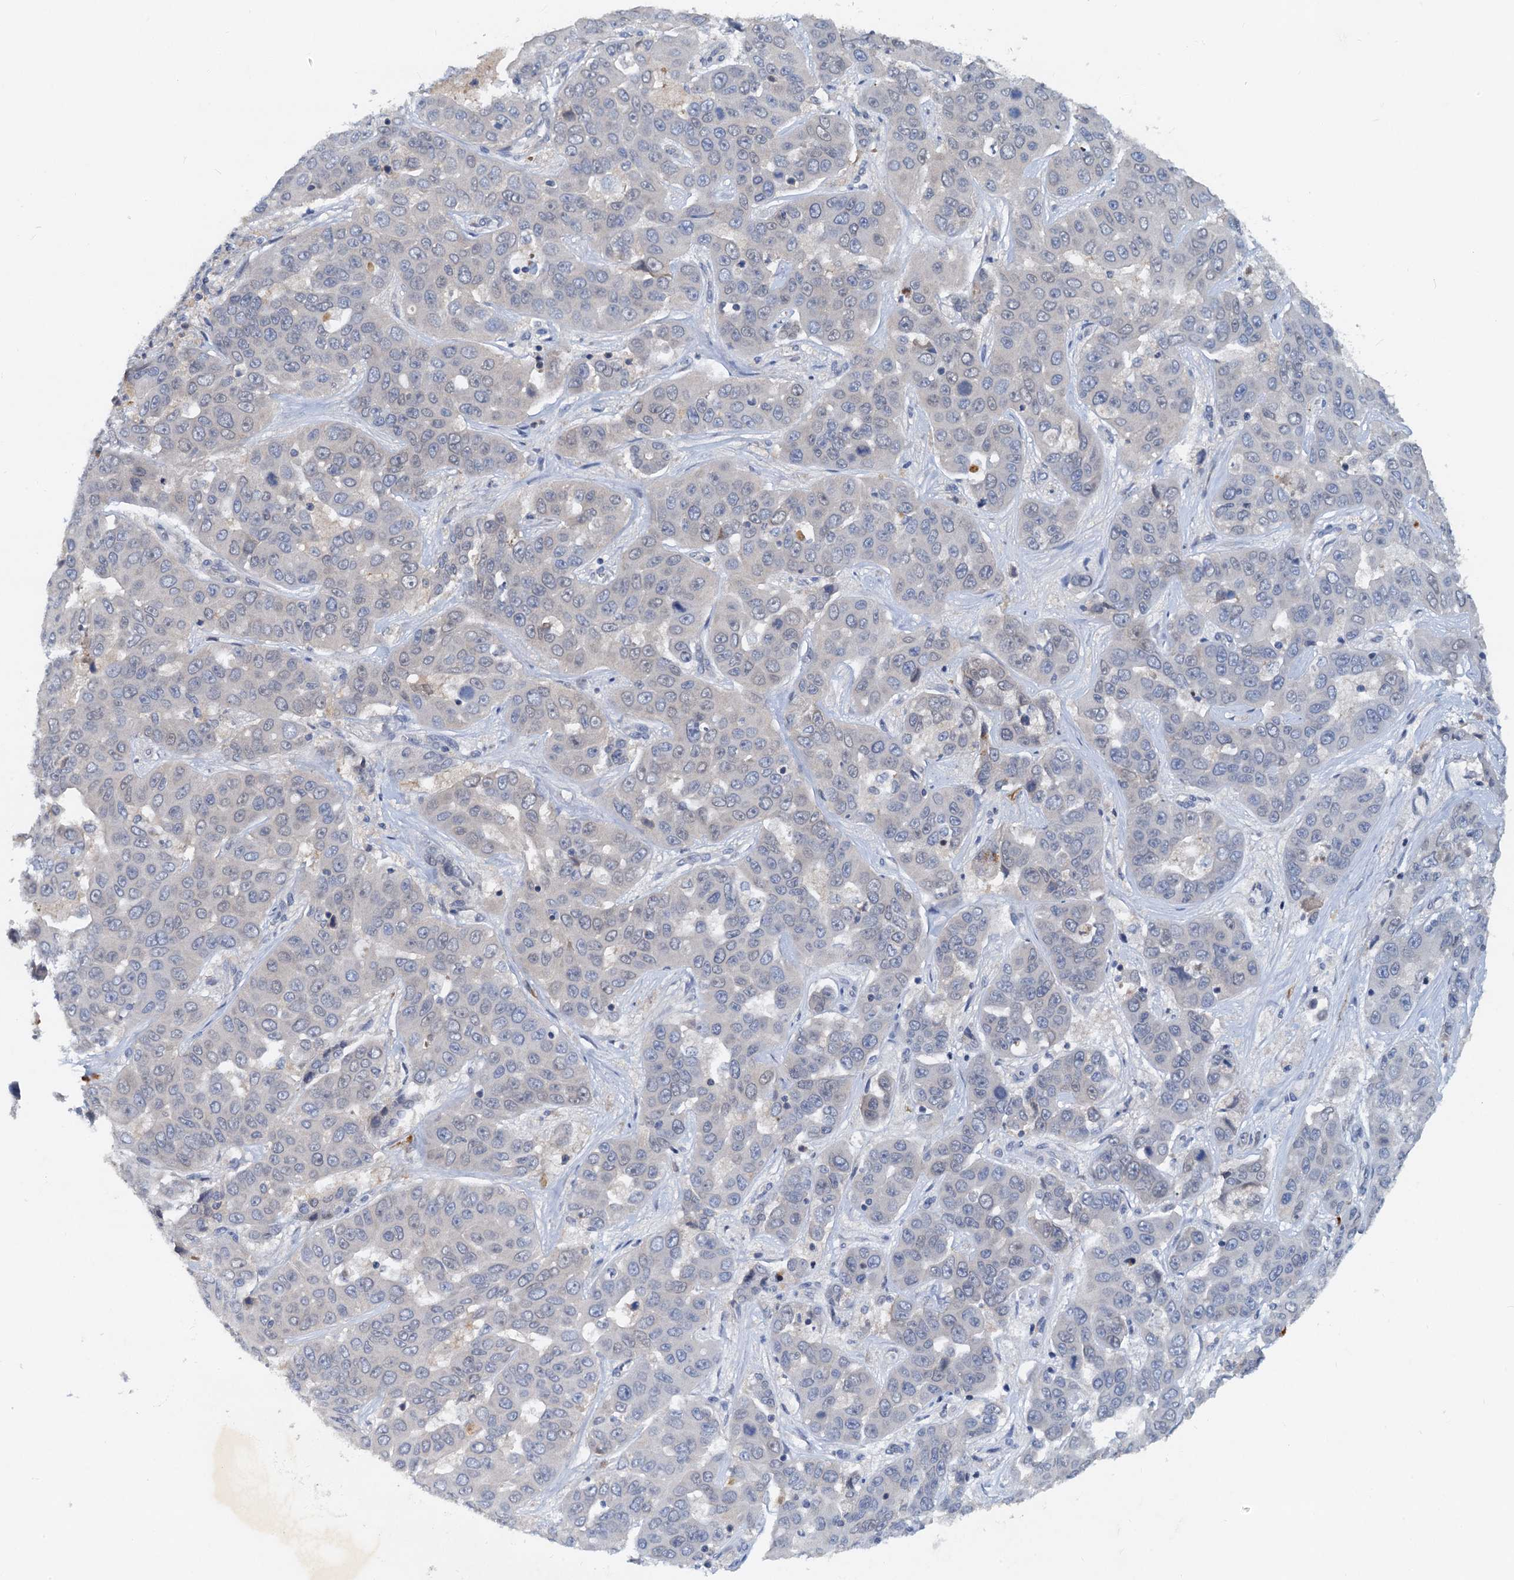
{"staining": {"intensity": "negative", "quantity": "none", "location": "none"}, "tissue": "liver cancer", "cell_type": "Tumor cells", "image_type": "cancer", "snomed": [{"axis": "morphology", "description": "Cholangiocarcinoma"}, {"axis": "topography", "description": "Liver"}], "caption": "A histopathology image of liver cancer stained for a protein displays no brown staining in tumor cells.", "gene": "PTGES3", "patient": {"sex": "female", "age": 52}}